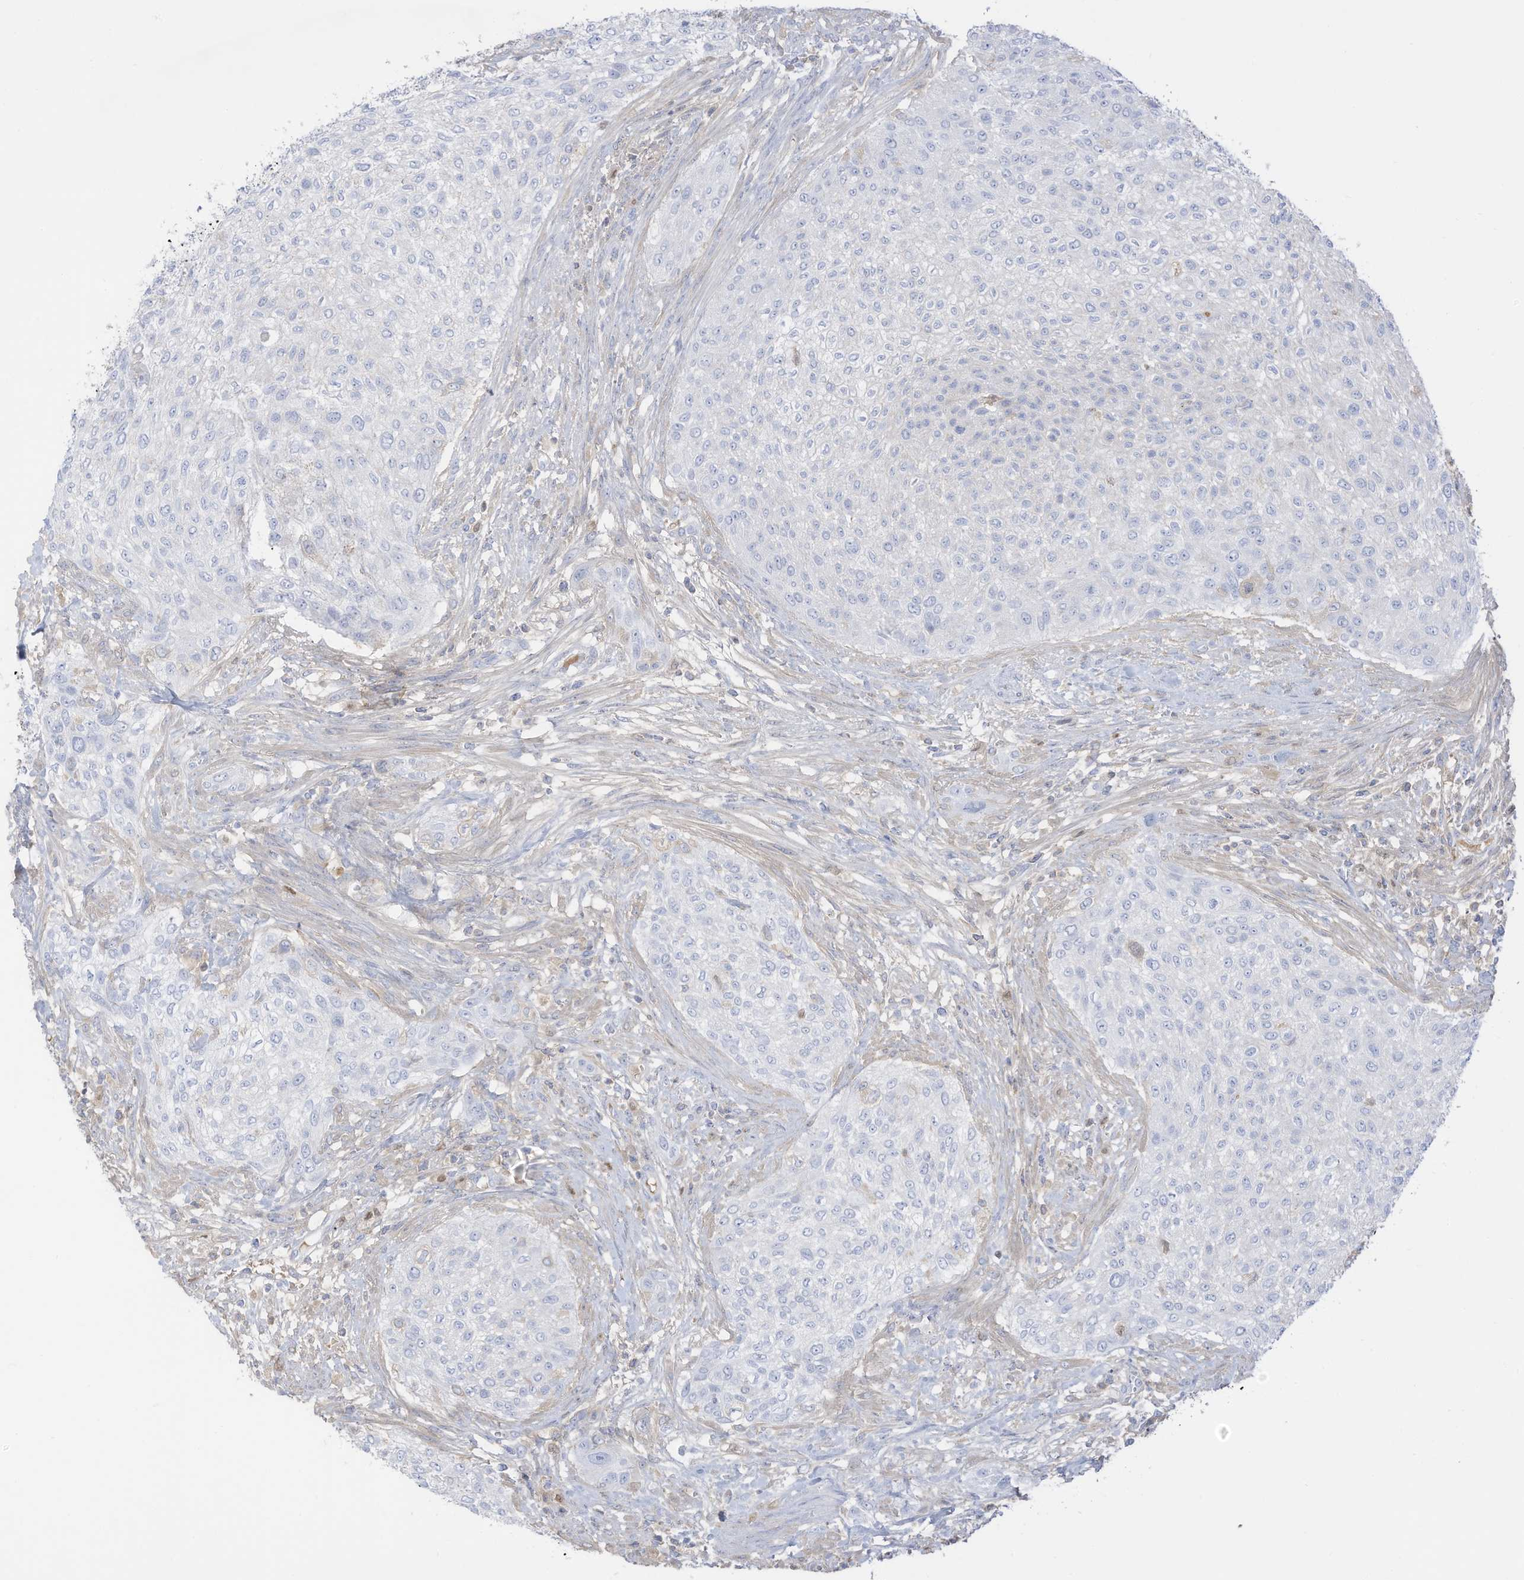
{"staining": {"intensity": "negative", "quantity": "none", "location": "none"}, "tissue": "urothelial cancer", "cell_type": "Tumor cells", "image_type": "cancer", "snomed": [{"axis": "morphology", "description": "Urothelial carcinoma, High grade"}, {"axis": "topography", "description": "Urinary bladder"}], "caption": "The IHC histopathology image has no significant positivity in tumor cells of high-grade urothelial carcinoma tissue.", "gene": "HSD17B13", "patient": {"sex": "male", "age": 35}}